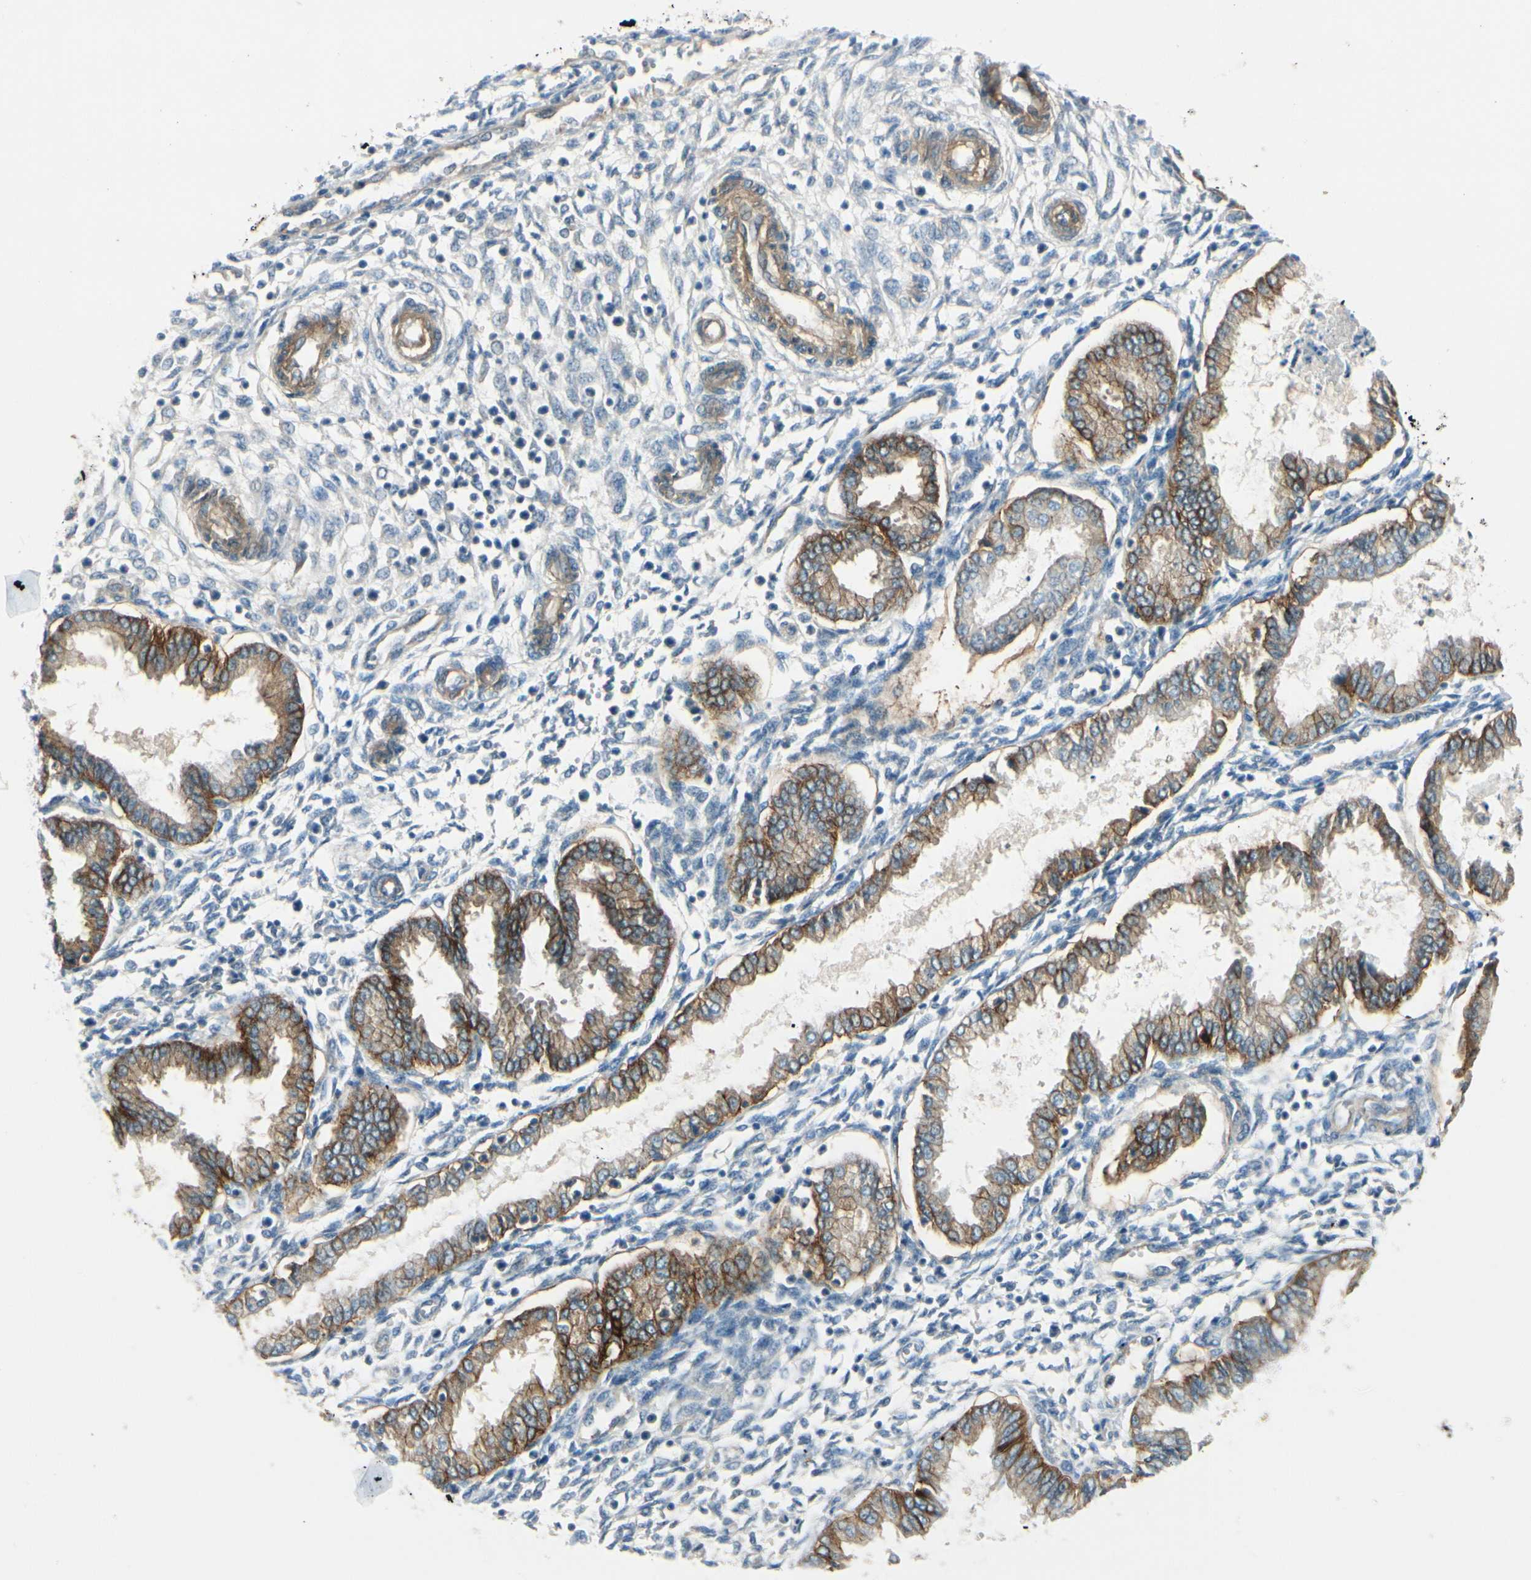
{"staining": {"intensity": "negative", "quantity": "none", "location": "none"}, "tissue": "endometrium", "cell_type": "Cells in endometrial stroma", "image_type": "normal", "snomed": [{"axis": "morphology", "description": "Normal tissue, NOS"}, {"axis": "topography", "description": "Endometrium"}], "caption": "An image of endometrium stained for a protein displays no brown staining in cells in endometrial stroma.", "gene": "ITGA3", "patient": {"sex": "female", "age": 33}}